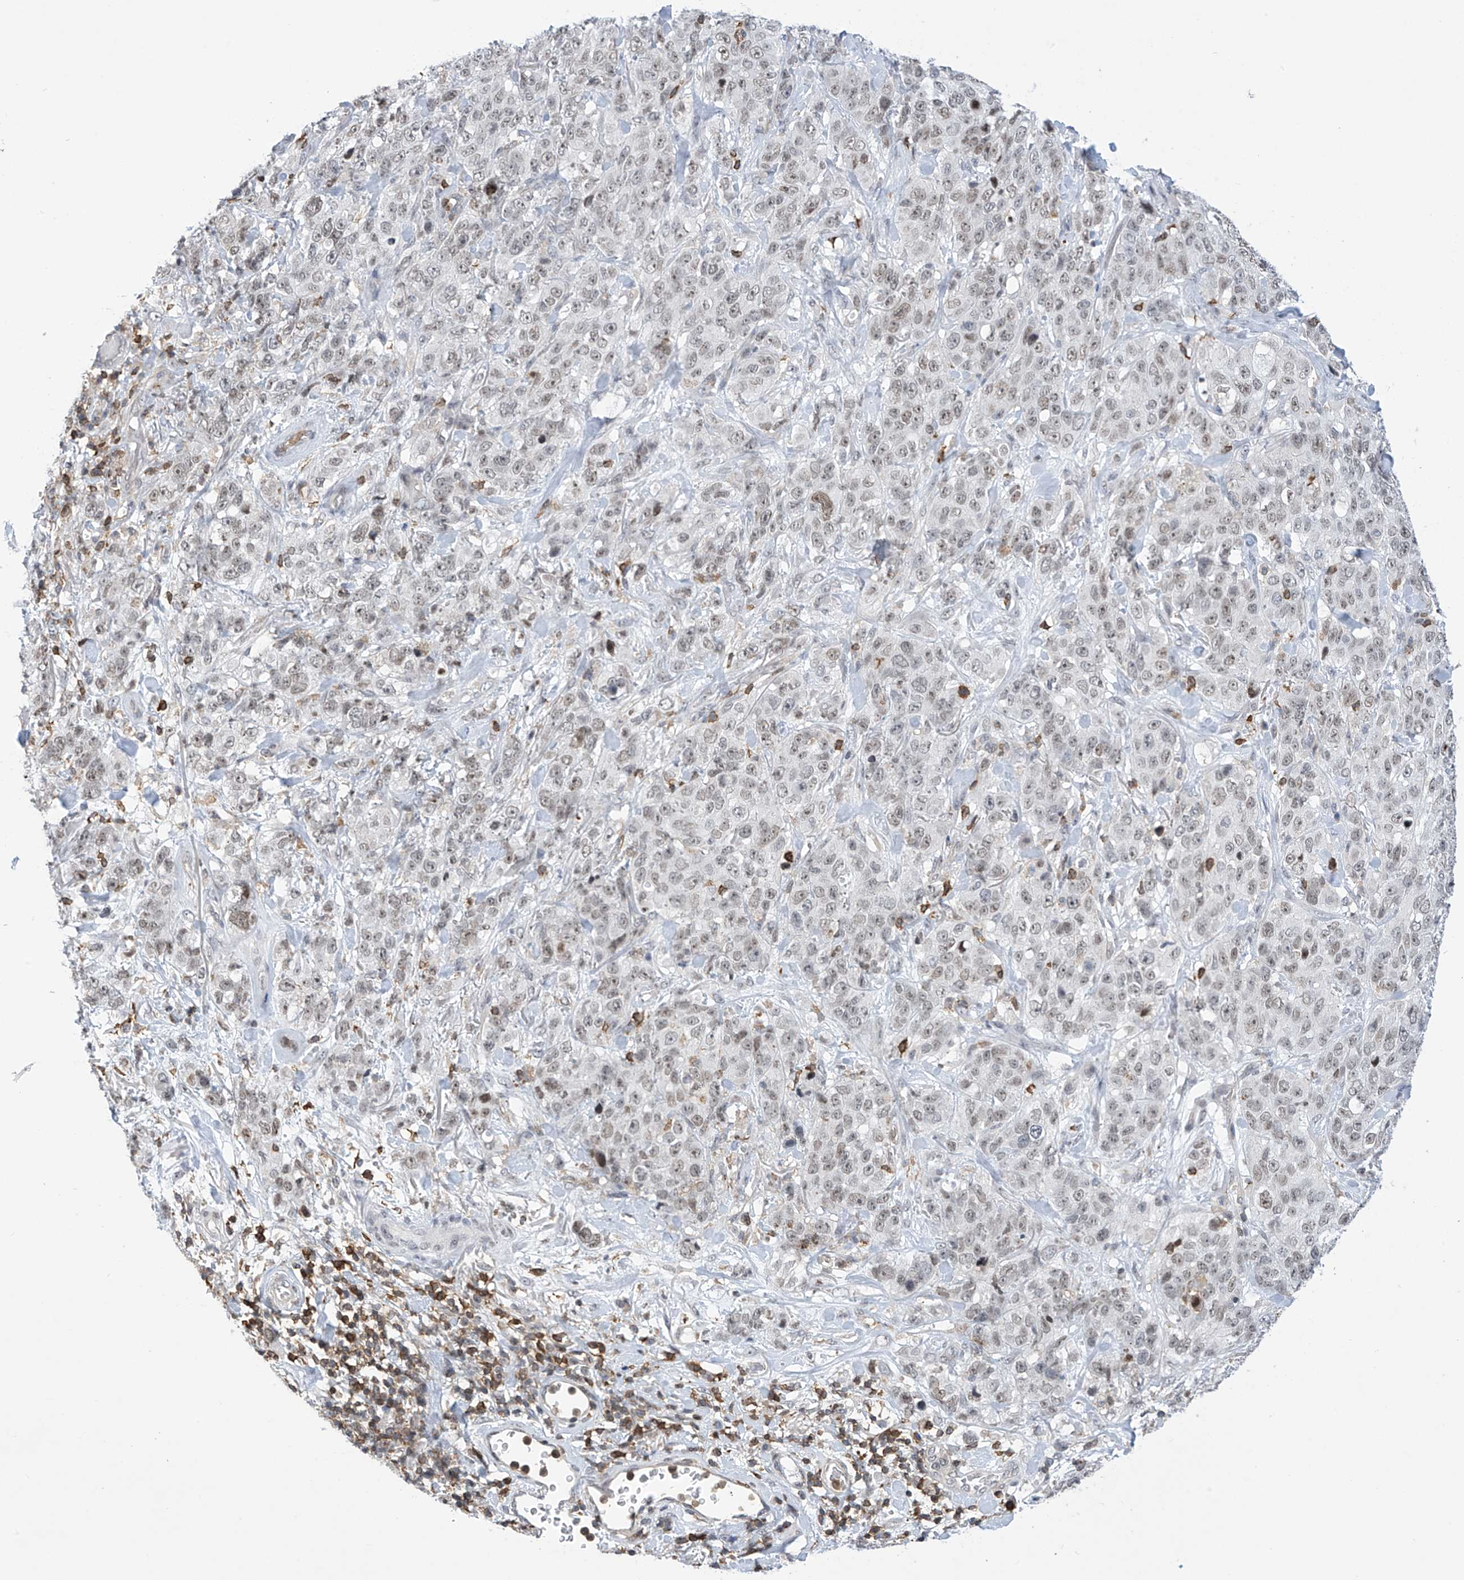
{"staining": {"intensity": "weak", "quantity": "25%-75%", "location": "nuclear"}, "tissue": "stomach cancer", "cell_type": "Tumor cells", "image_type": "cancer", "snomed": [{"axis": "morphology", "description": "Adenocarcinoma, NOS"}, {"axis": "topography", "description": "Stomach"}], "caption": "Immunohistochemical staining of stomach cancer shows low levels of weak nuclear expression in about 25%-75% of tumor cells.", "gene": "MSL3", "patient": {"sex": "male", "age": 48}}